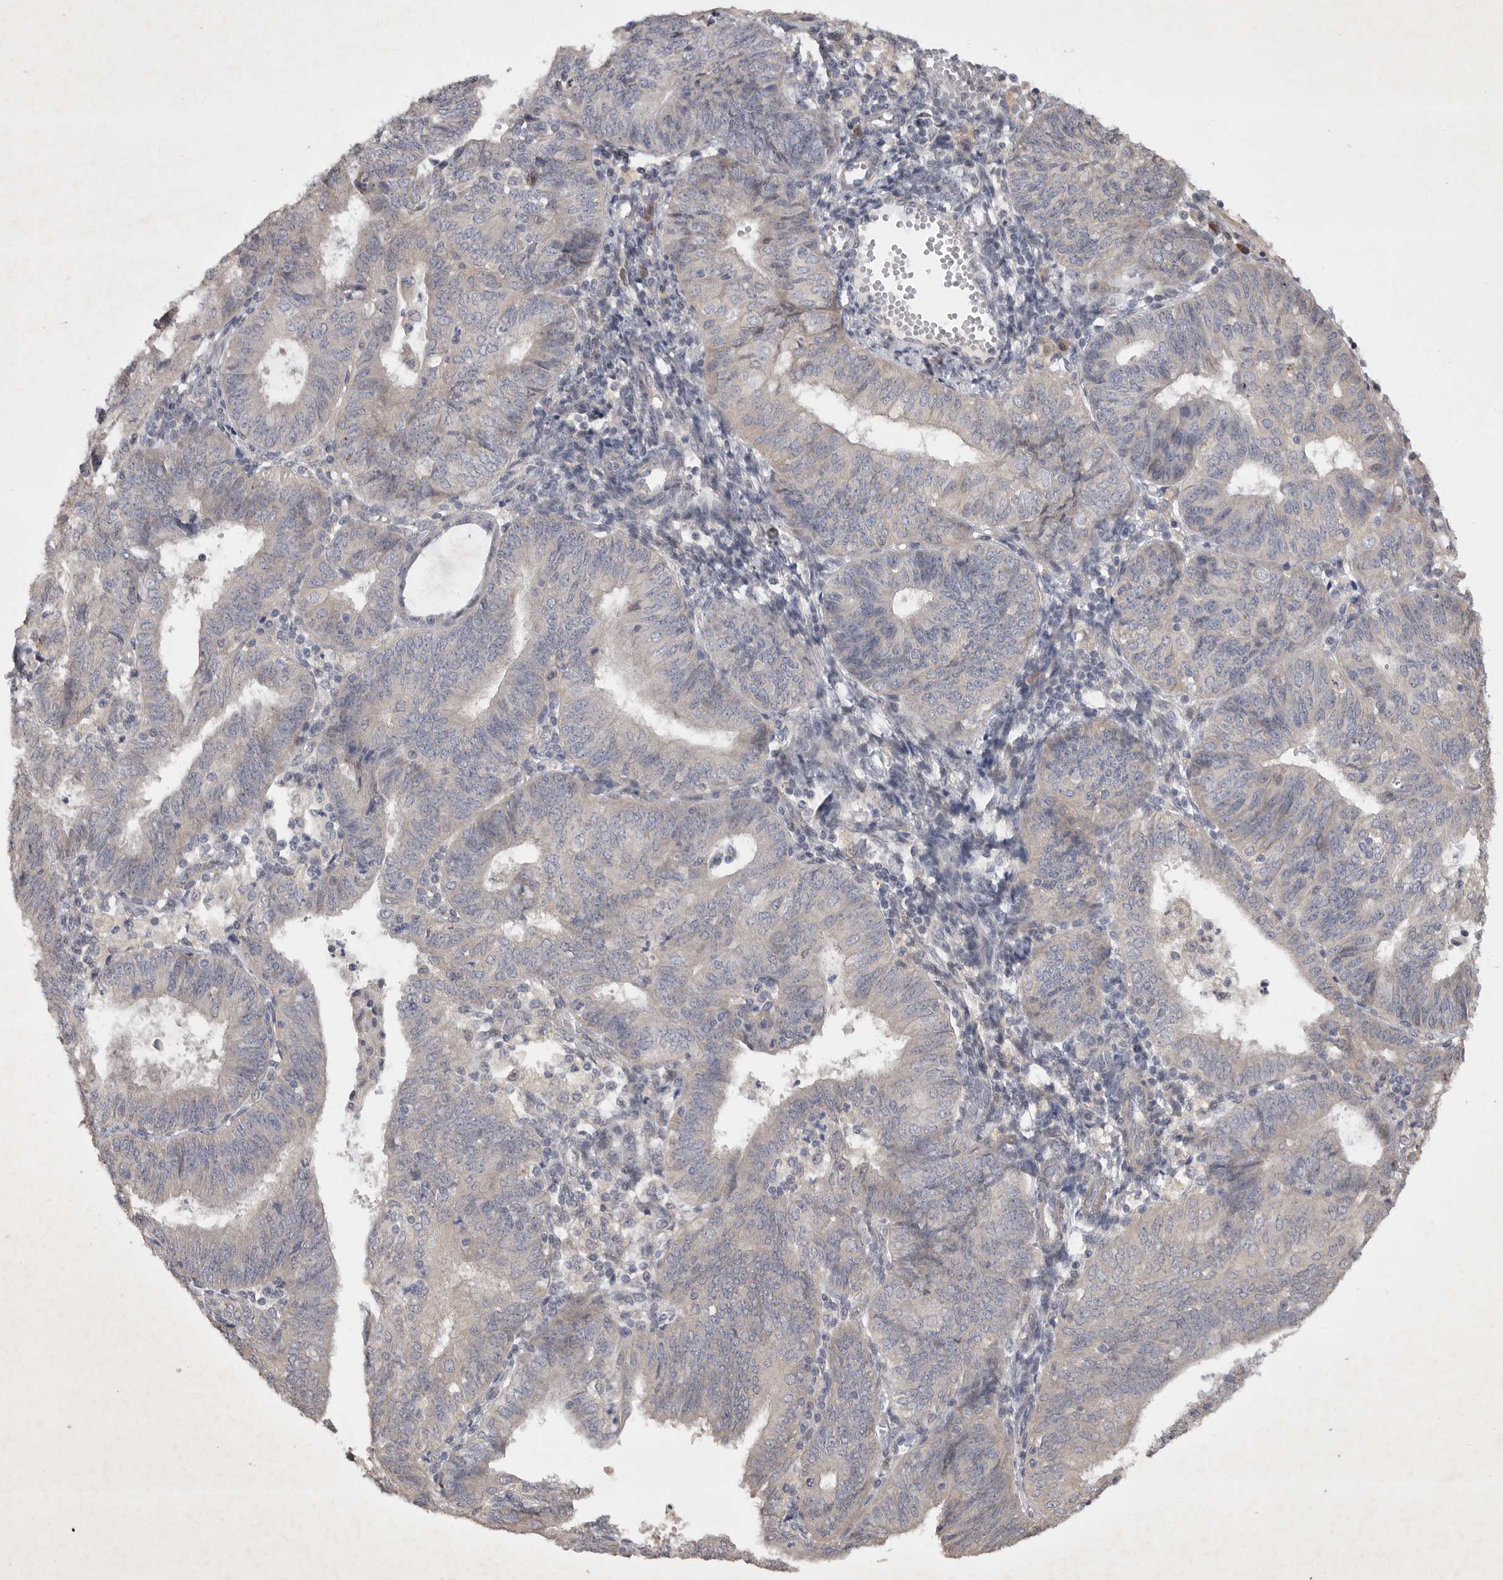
{"staining": {"intensity": "negative", "quantity": "none", "location": "none"}, "tissue": "endometrial cancer", "cell_type": "Tumor cells", "image_type": "cancer", "snomed": [{"axis": "morphology", "description": "Adenocarcinoma, NOS"}, {"axis": "topography", "description": "Endometrium"}], "caption": "Immunohistochemical staining of adenocarcinoma (endometrial) demonstrates no significant staining in tumor cells.", "gene": "EDEM3", "patient": {"sex": "female", "age": 58}}